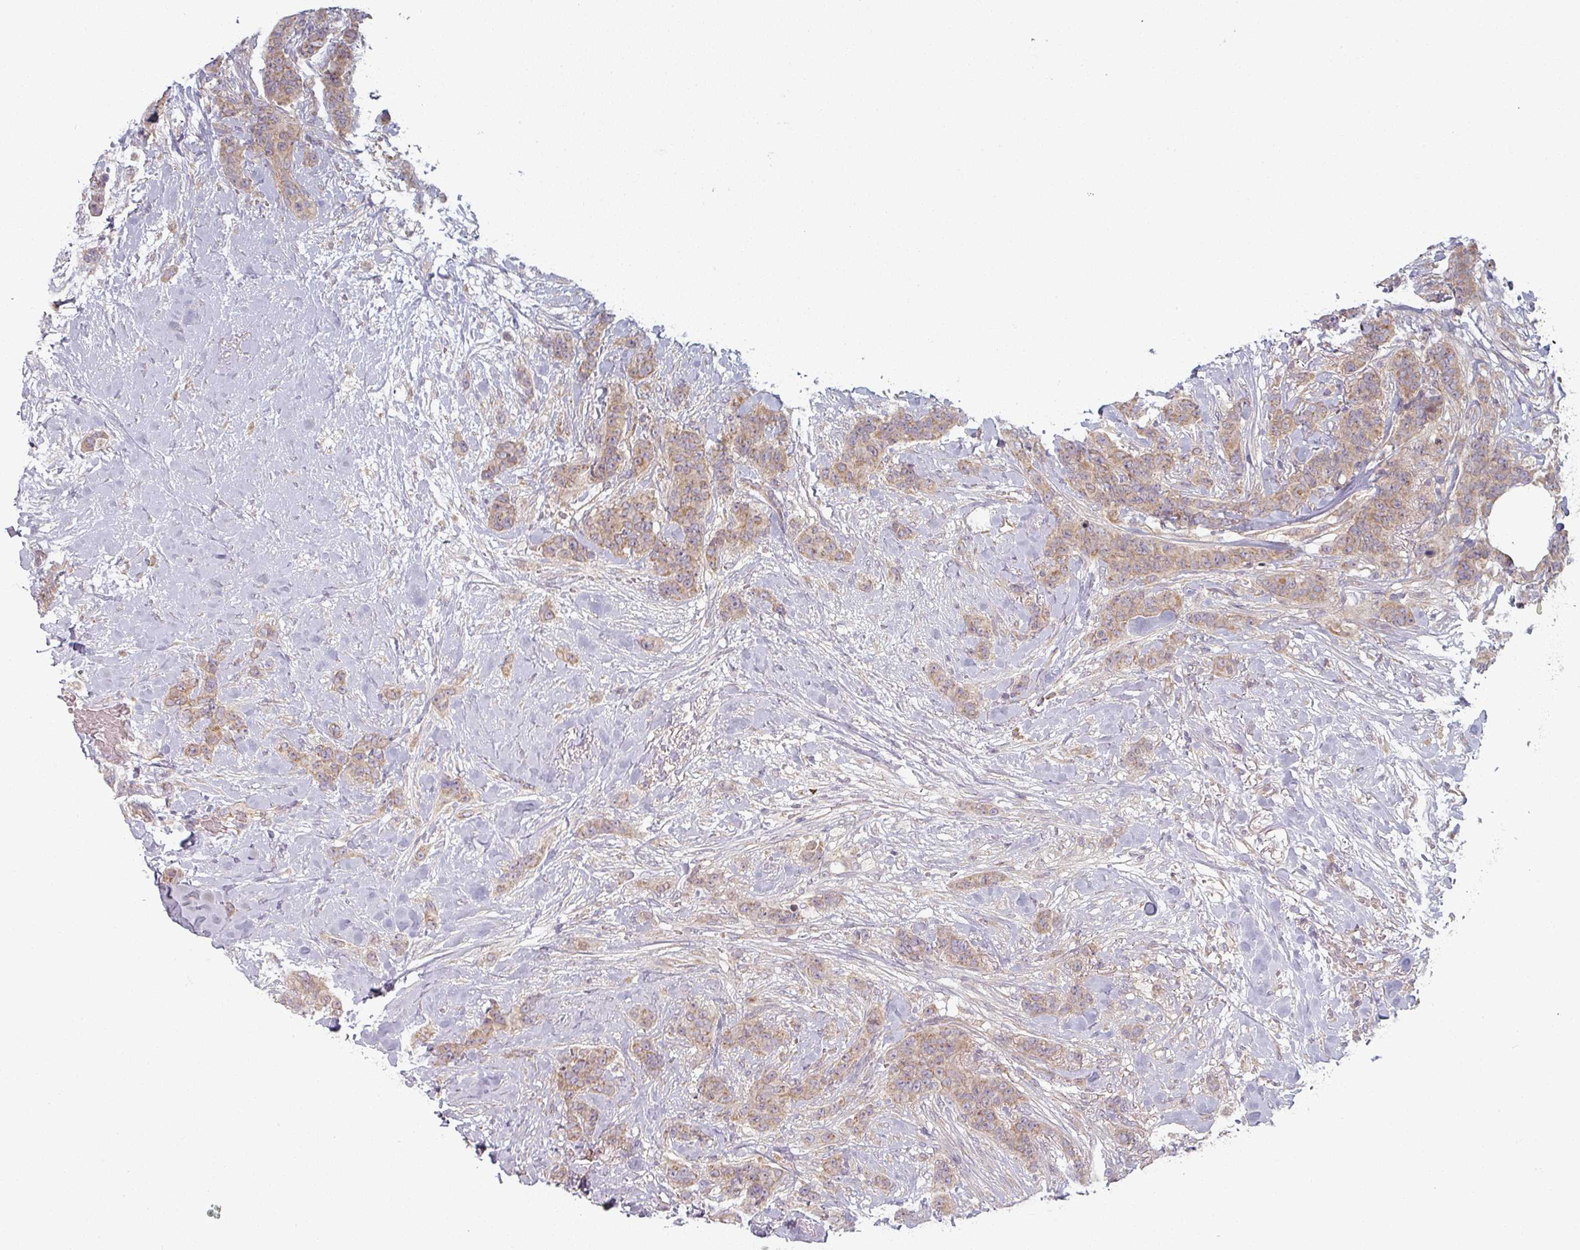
{"staining": {"intensity": "weak", "quantity": ">75%", "location": "cytoplasmic/membranous"}, "tissue": "breast cancer", "cell_type": "Tumor cells", "image_type": "cancer", "snomed": [{"axis": "morphology", "description": "Duct carcinoma"}, {"axis": "topography", "description": "Breast"}], "caption": "This is a photomicrograph of immunohistochemistry staining of breast cancer (intraductal carcinoma), which shows weak expression in the cytoplasmic/membranous of tumor cells.", "gene": "PLEKHJ1", "patient": {"sex": "female", "age": 40}}